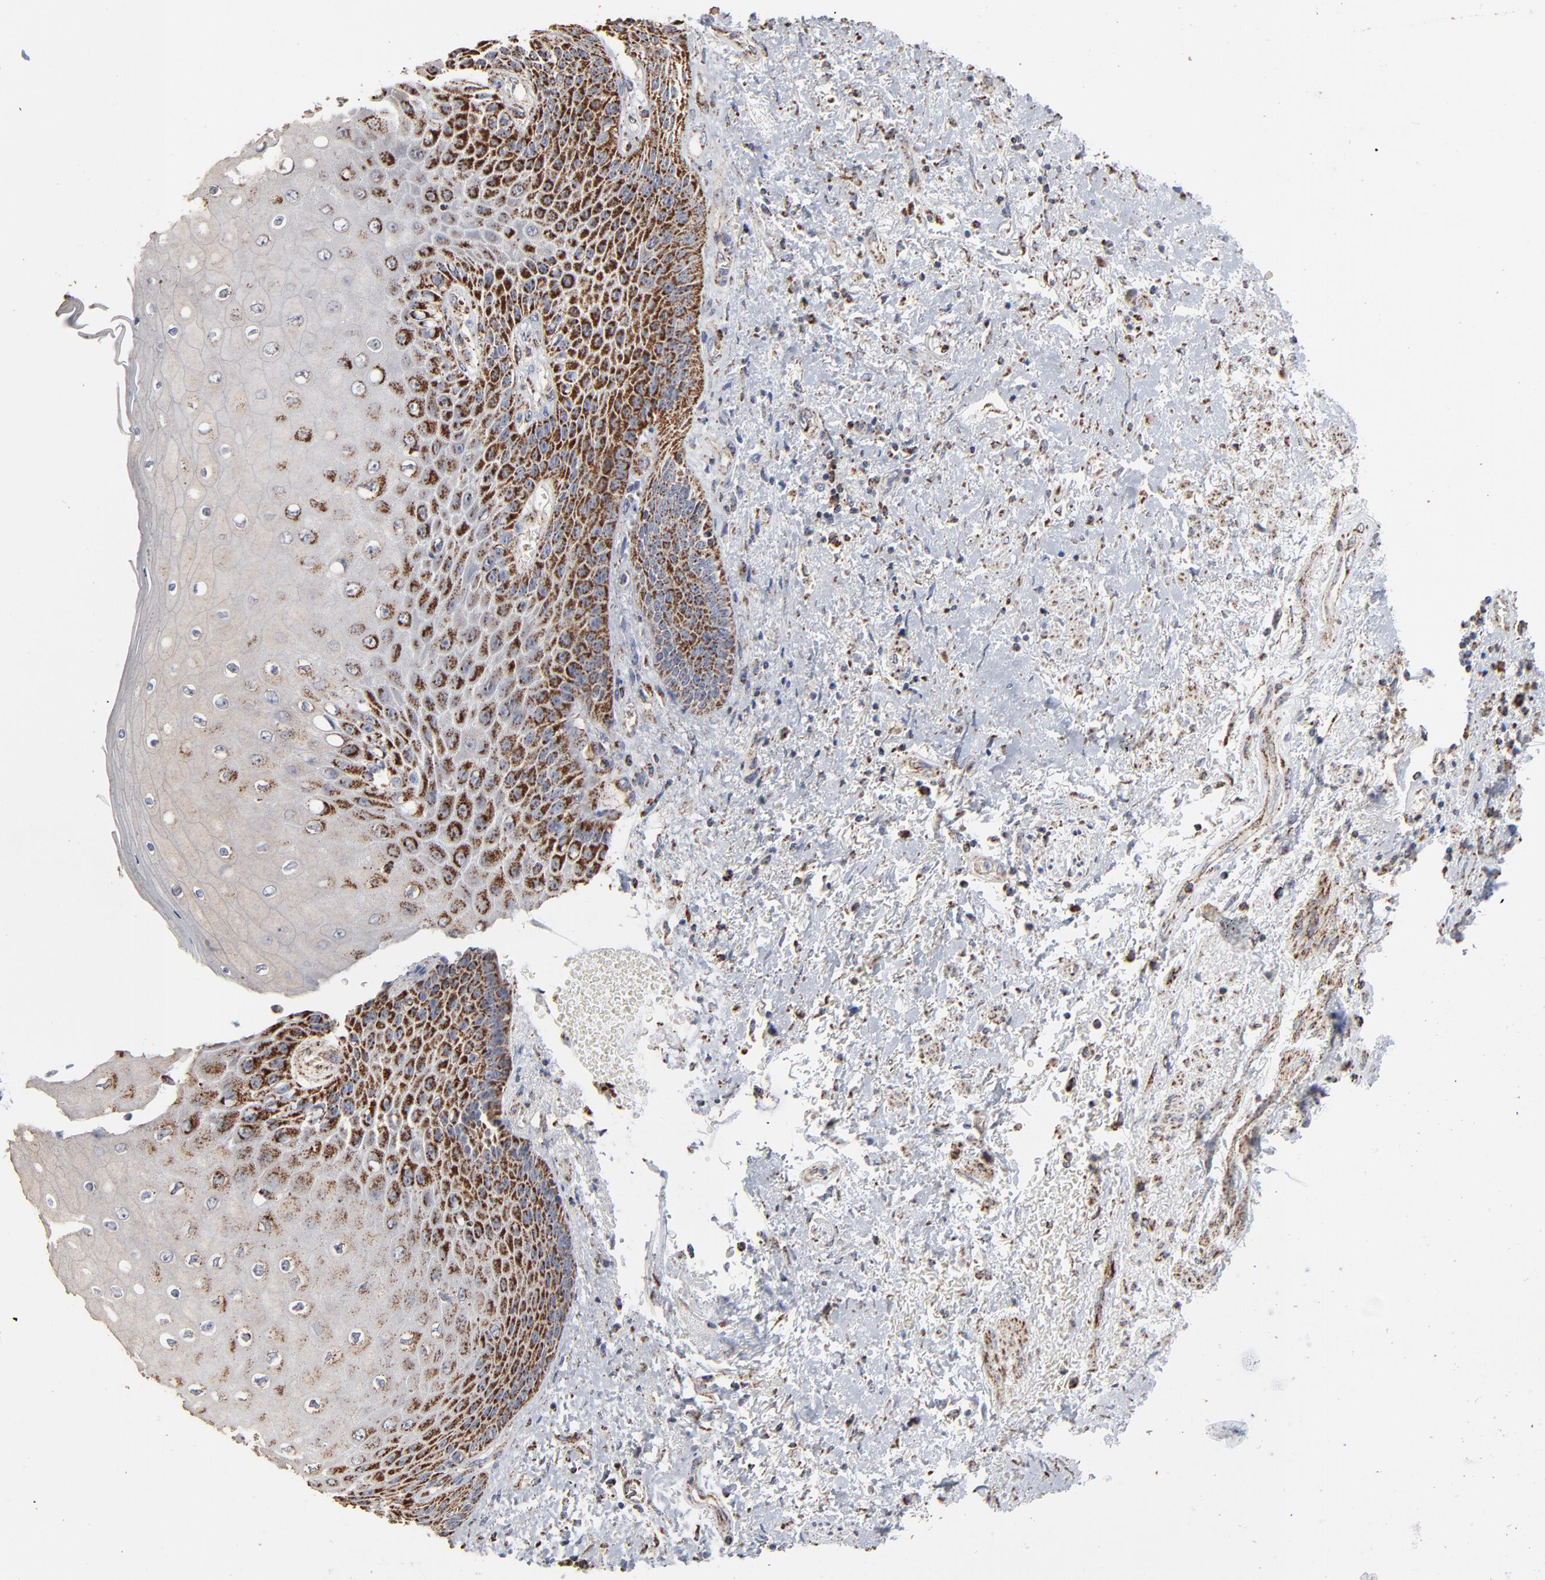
{"staining": {"intensity": "strong", "quantity": ">75%", "location": "cytoplasmic/membranous"}, "tissue": "skin", "cell_type": "Epidermal cells", "image_type": "normal", "snomed": [{"axis": "morphology", "description": "Normal tissue, NOS"}, {"axis": "topography", "description": "Anal"}], "caption": "Immunohistochemical staining of normal skin displays strong cytoplasmic/membranous protein expression in about >75% of epidermal cells. The staining was performed using DAB (3,3'-diaminobenzidine), with brown indicating positive protein expression. Nuclei are stained blue with hematoxylin.", "gene": "UQCRC1", "patient": {"sex": "female", "age": 46}}